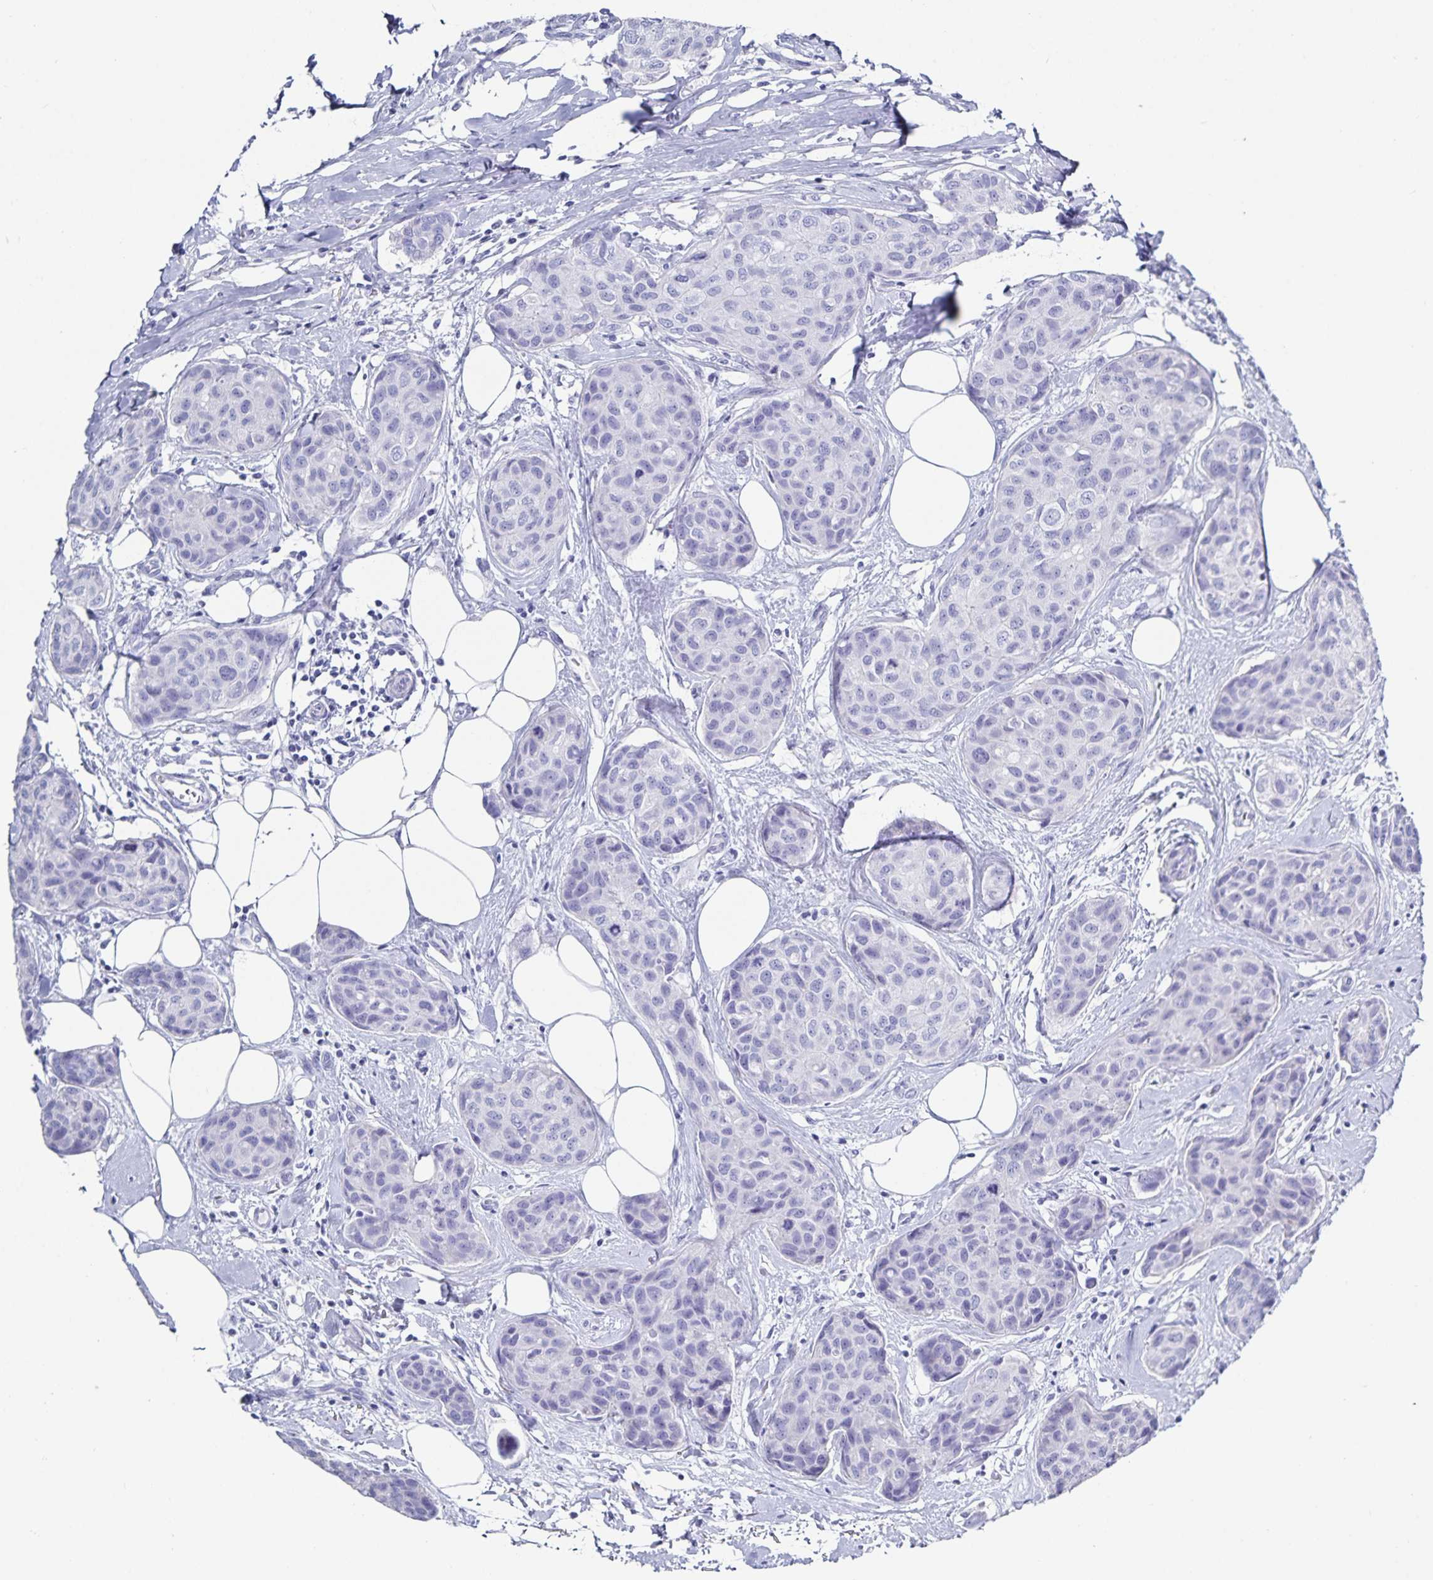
{"staining": {"intensity": "negative", "quantity": "none", "location": "none"}, "tissue": "breast cancer", "cell_type": "Tumor cells", "image_type": "cancer", "snomed": [{"axis": "morphology", "description": "Duct carcinoma"}, {"axis": "topography", "description": "Breast"}], "caption": "Protein analysis of infiltrating ductal carcinoma (breast) shows no significant positivity in tumor cells.", "gene": "C19orf73", "patient": {"sex": "female", "age": 80}}